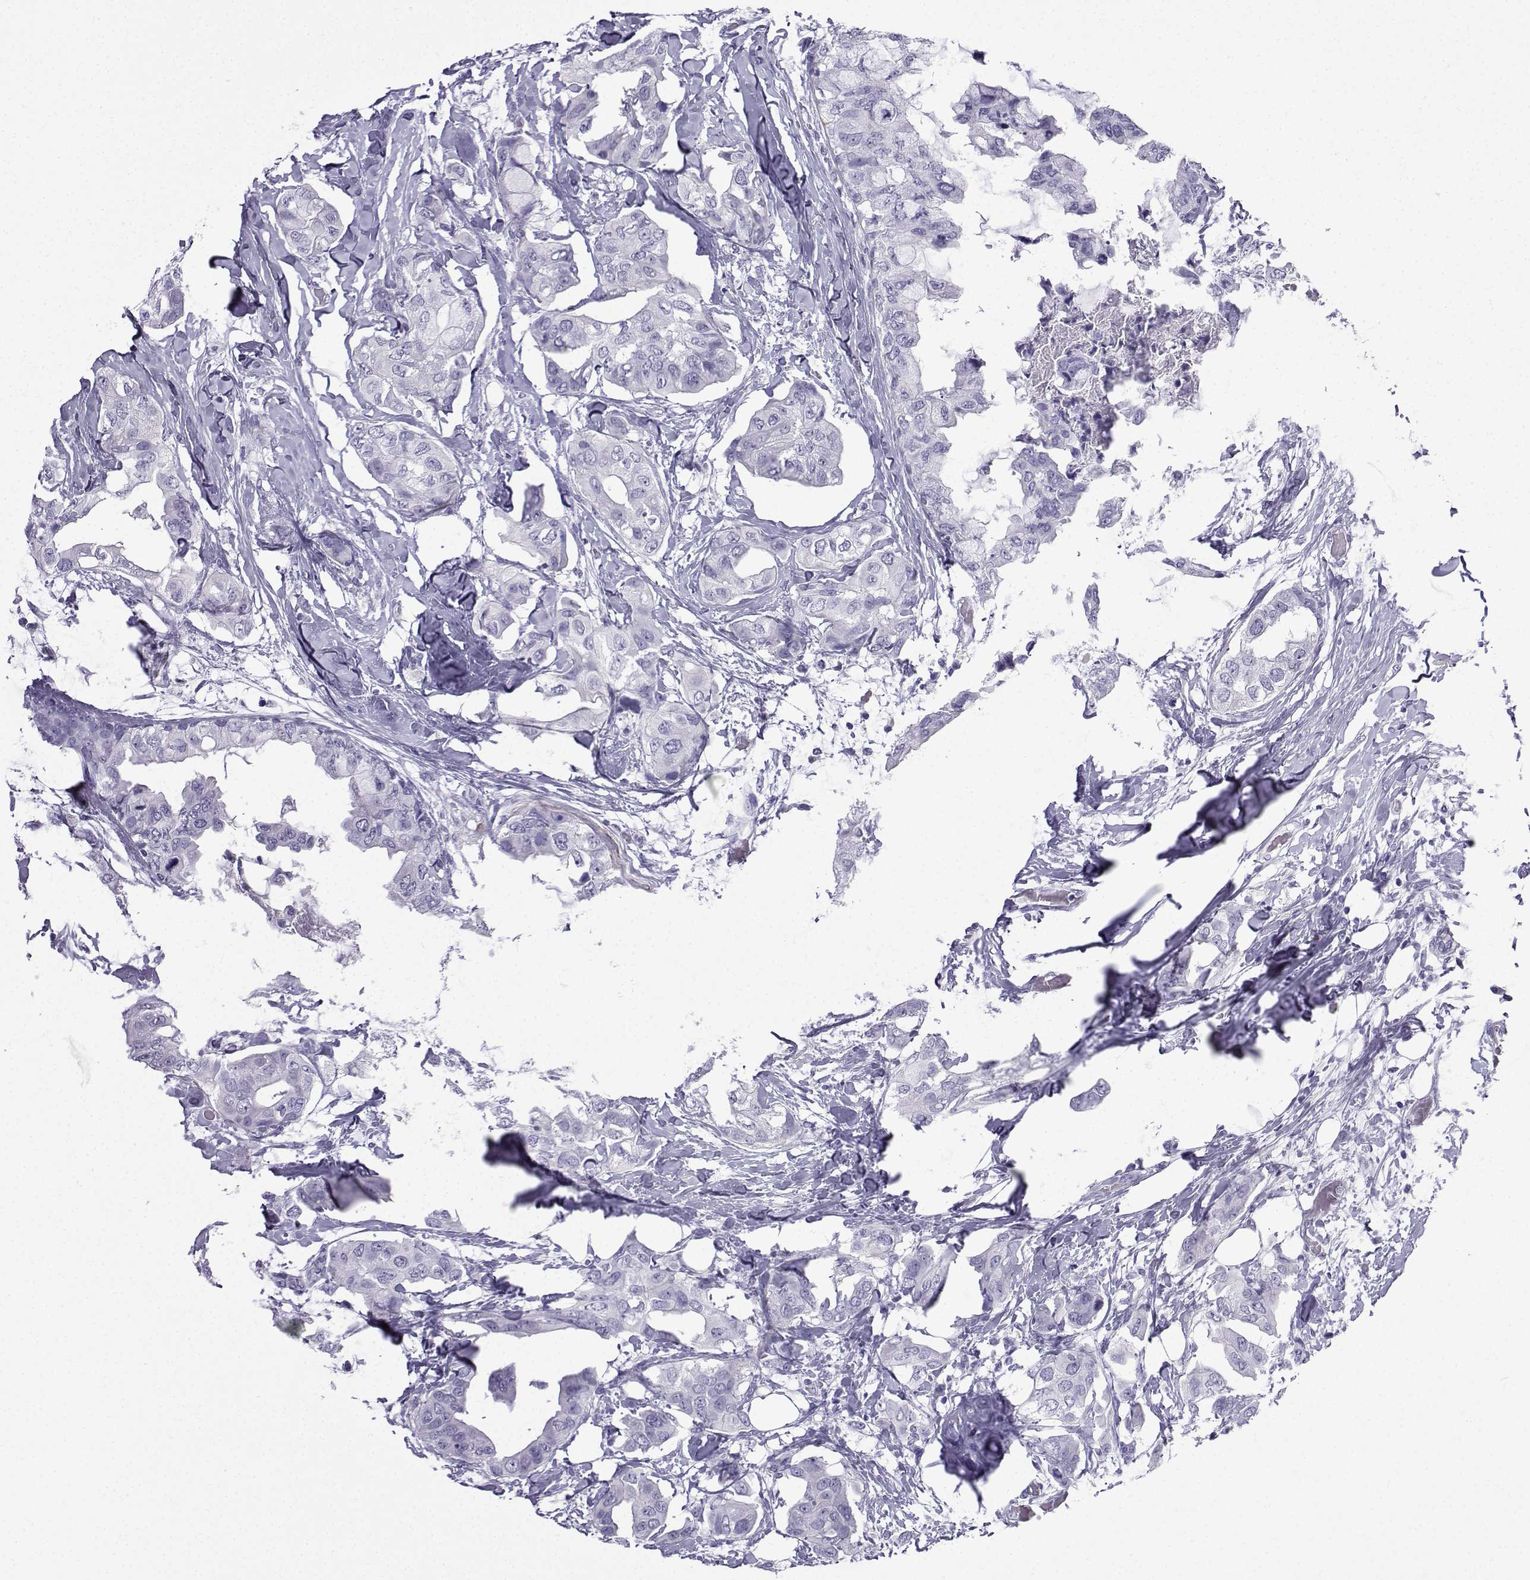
{"staining": {"intensity": "negative", "quantity": "none", "location": "none"}, "tissue": "breast cancer", "cell_type": "Tumor cells", "image_type": "cancer", "snomed": [{"axis": "morphology", "description": "Normal tissue, NOS"}, {"axis": "morphology", "description": "Duct carcinoma"}, {"axis": "topography", "description": "Breast"}], "caption": "This is a micrograph of immunohistochemistry staining of breast cancer (intraductal carcinoma), which shows no positivity in tumor cells.", "gene": "KCNF1", "patient": {"sex": "female", "age": 40}}